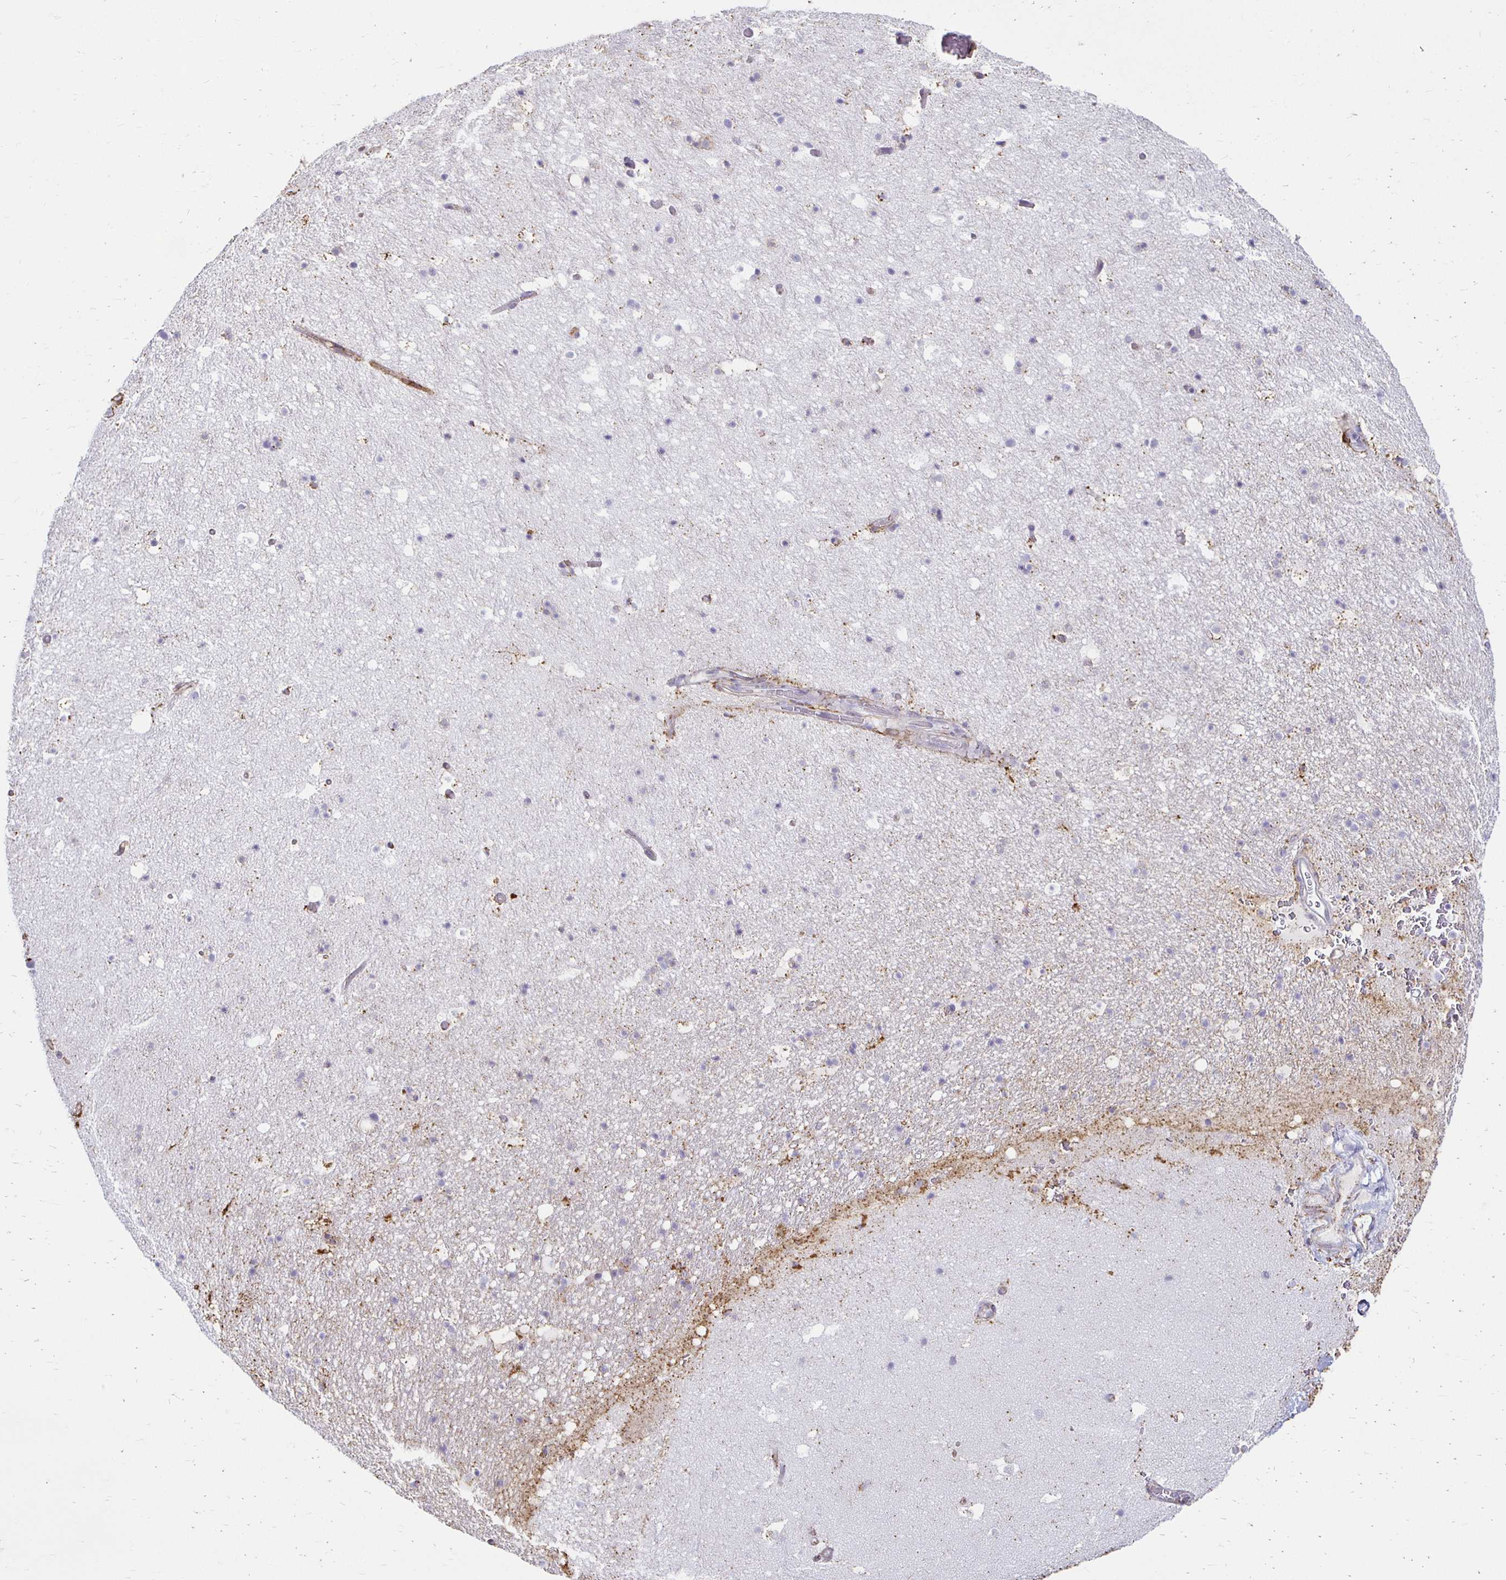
{"staining": {"intensity": "negative", "quantity": "none", "location": "none"}, "tissue": "hippocampus", "cell_type": "Glial cells", "image_type": "normal", "snomed": [{"axis": "morphology", "description": "Normal tissue, NOS"}, {"axis": "topography", "description": "Hippocampus"}], "caption": "A histopathology image of hippocampus stained for a protein displays no brown staining in glial cells. (Stains: DAB (3,3'-diaminobenzidine) immunohistochemistry (IHC) with hematoxylin counter stain, Microscopy: brightfield microscopy at high magnification).", "gene": "TAS1R3", "patient": {"sex": "male", "age": 26}}